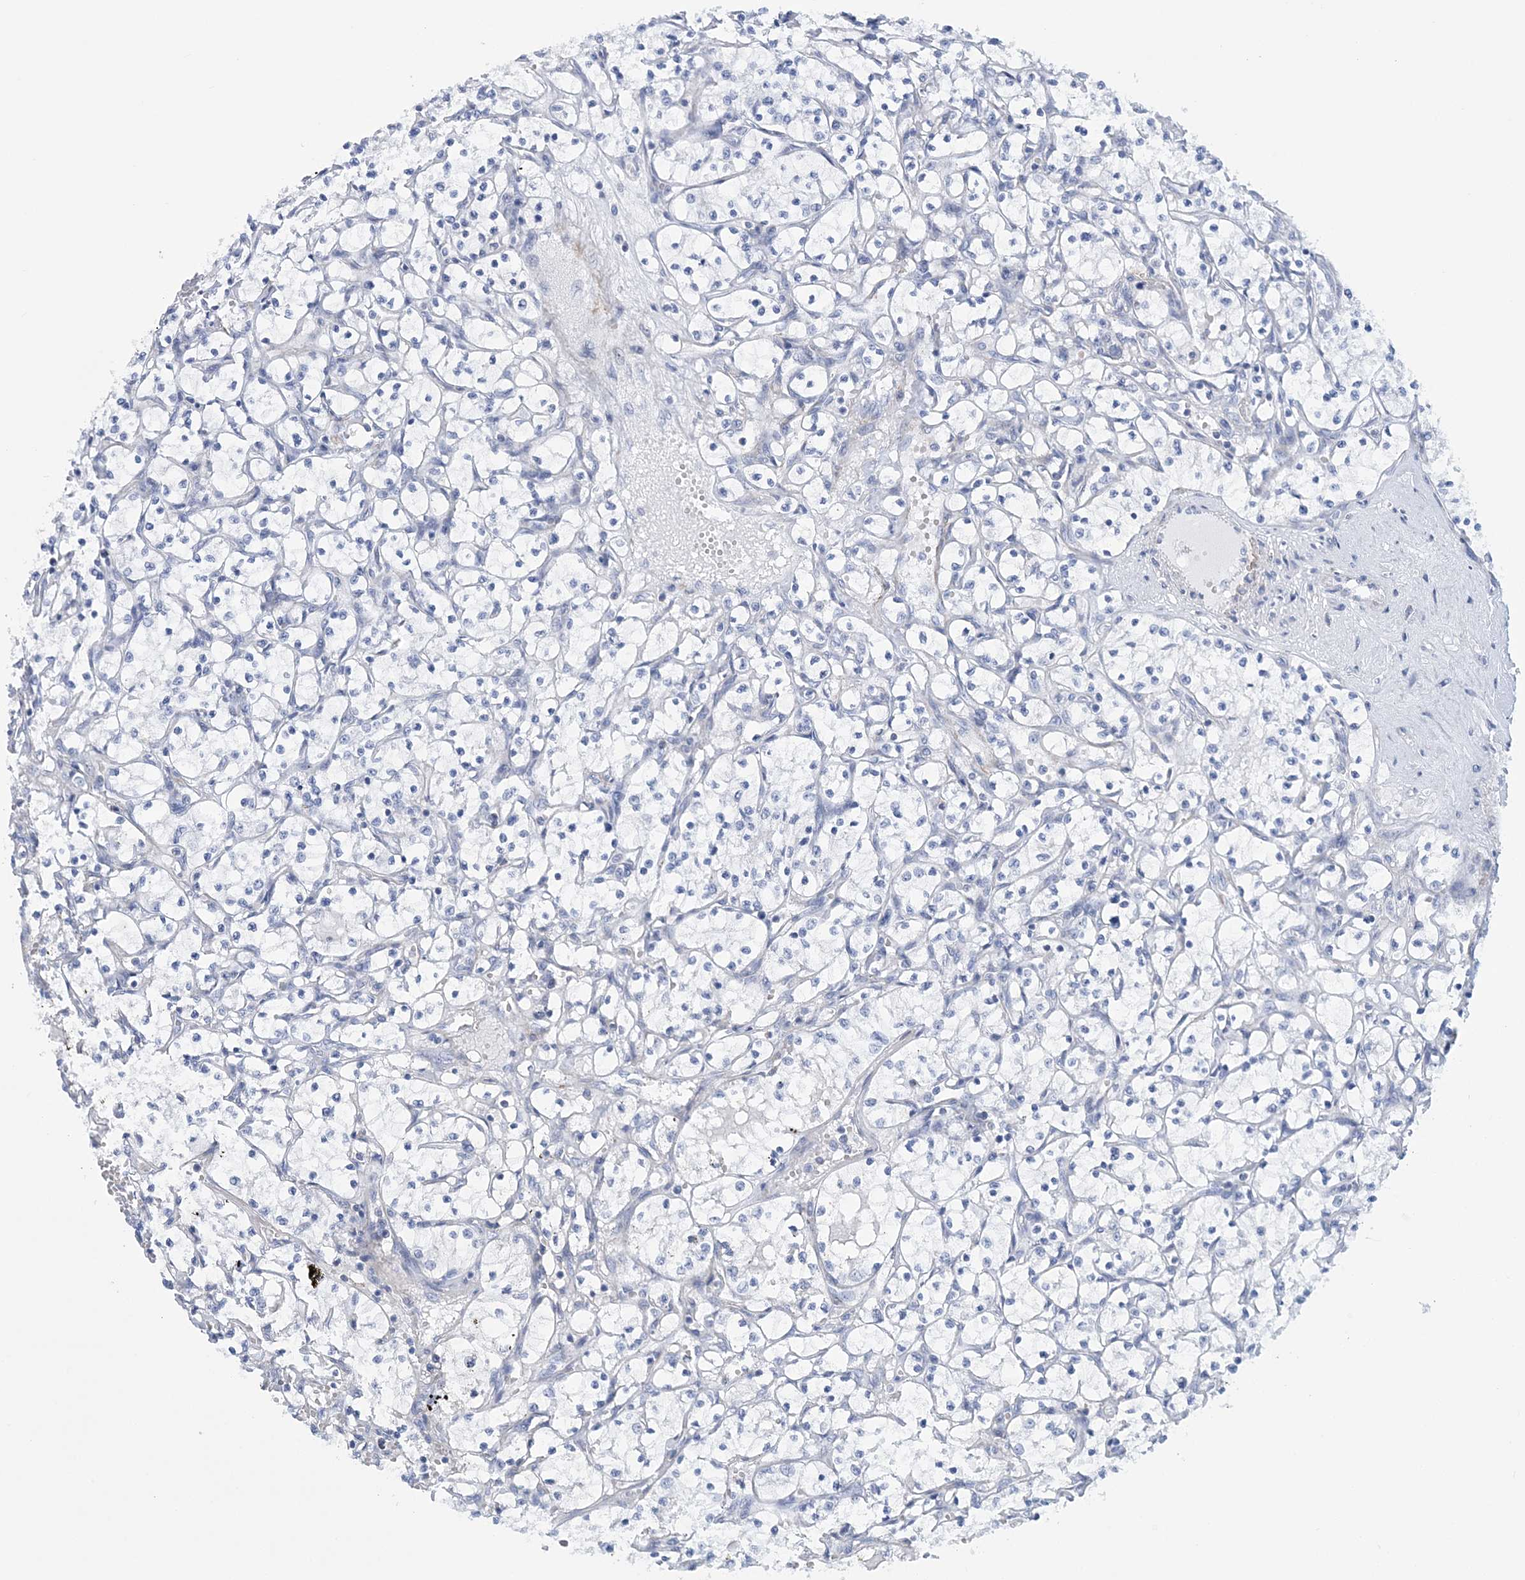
{"staining": {"intensity": "negative", "quantity": "none", "location": "none"}, "tissue": "renal cancer", "cell_type": "Tumor cells", "image_type": "cancer", "snomed": [{"axis": "morphology", "description": "Adenocarcinoma, NOS"}, {"axis": "topography", "description": "Kidney"}], "caption": "The immunohistochemistry (IHC) photomicrograph has no significant staining in tumor cells of renal cancer tissue.", "gene": "C11orf21", "patient": {"sex": "female", "age": 69}}